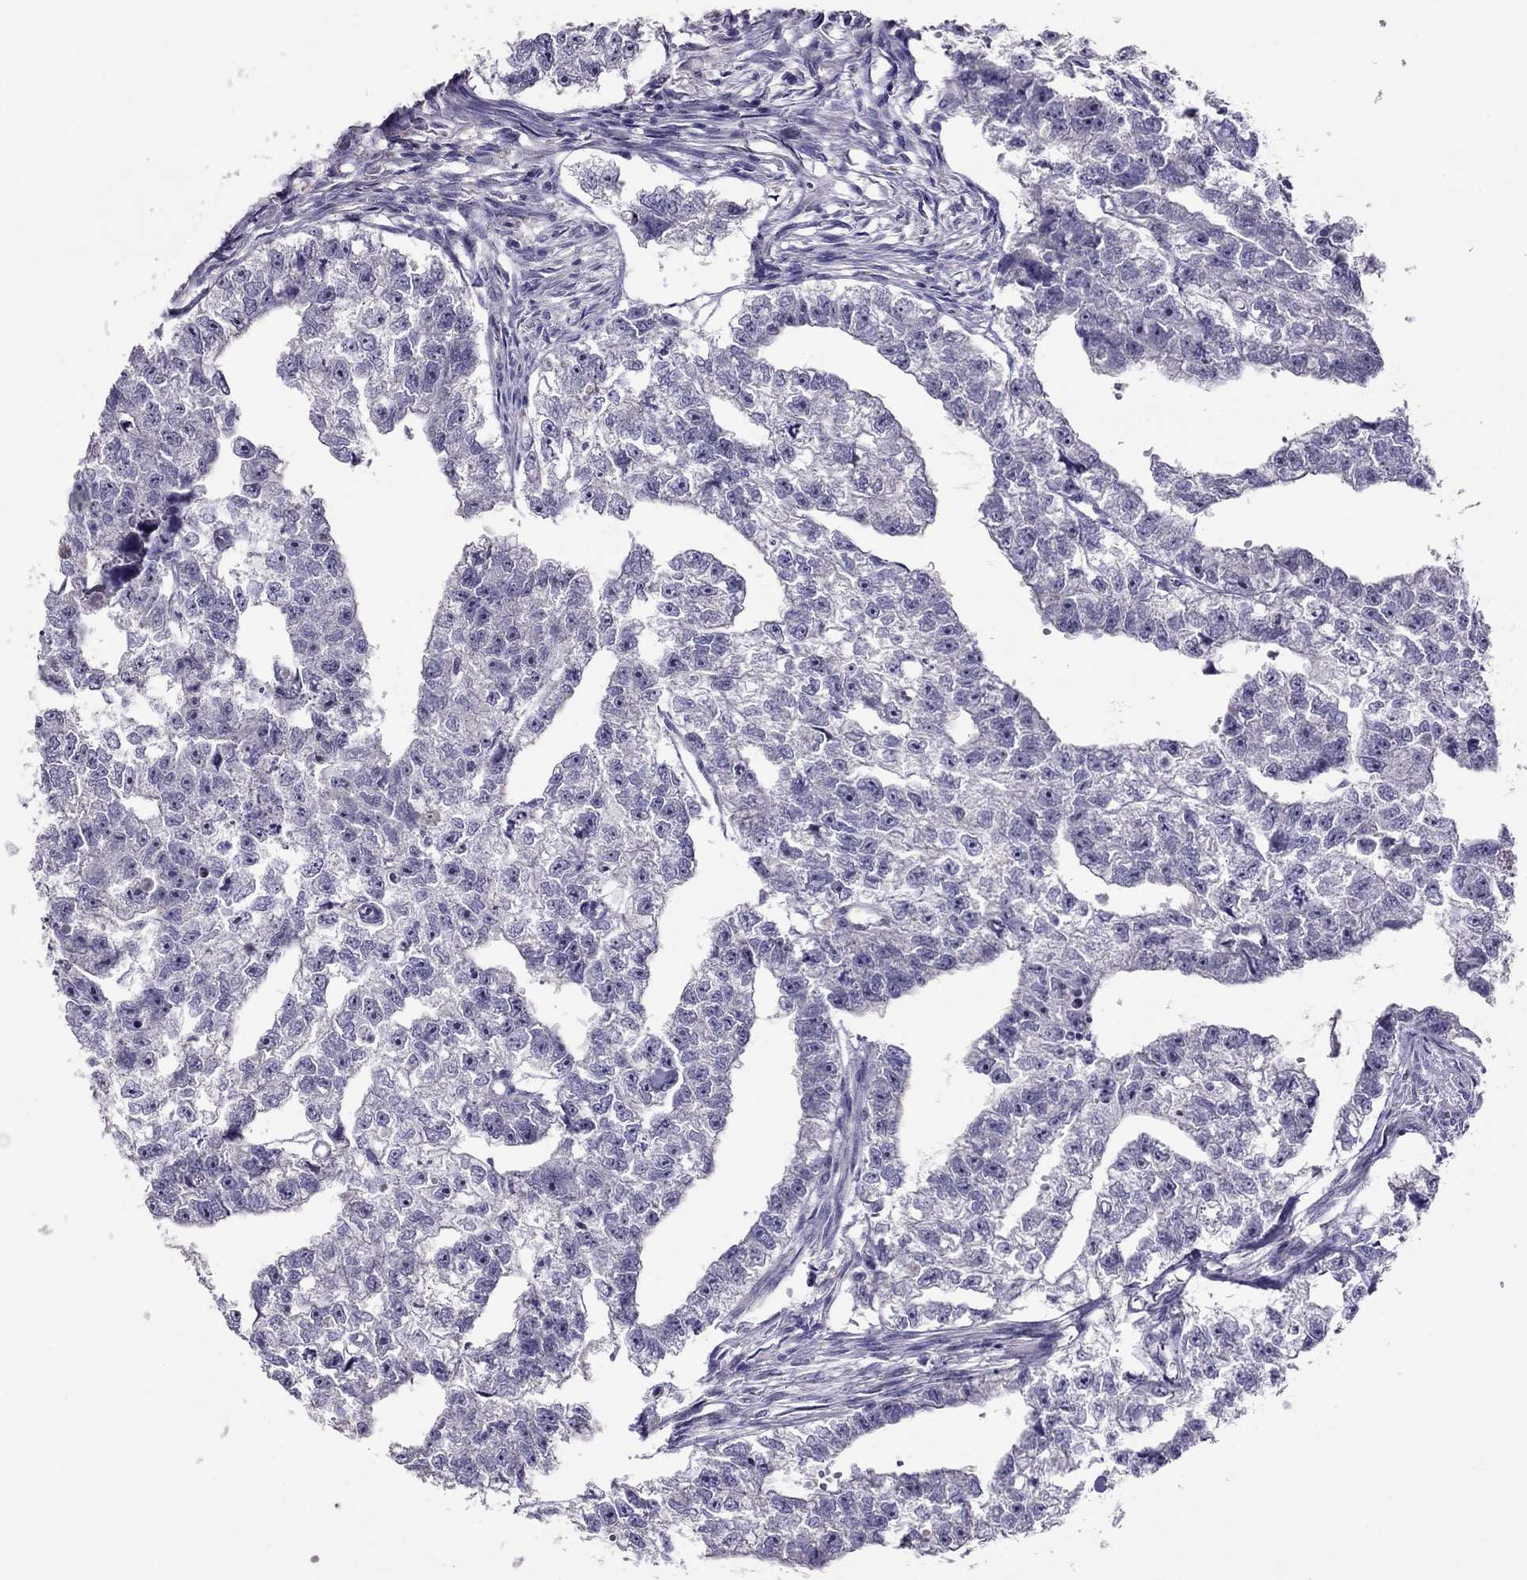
{"staining": {"intensity": "negative", "quantity": "none", "location": "none"}, "tissue": "testis cancer", "cell_type": "Tumor cells", "image_type": "cancer", "snomed": [{"axis": "morphology", "description": "Carcinoma, Embryonal, NOS"}, {"axis": "morphology", "description": "Teratoma, malignant, NOS"}, {"axis": "topography", "description": "Testis"}], "caption": "There is no significant positivity in tumor cells of testis cancer (teratoma (malignant)).", "gene": "LRRC46", "patient": {"sex": "male", "age": 44}}